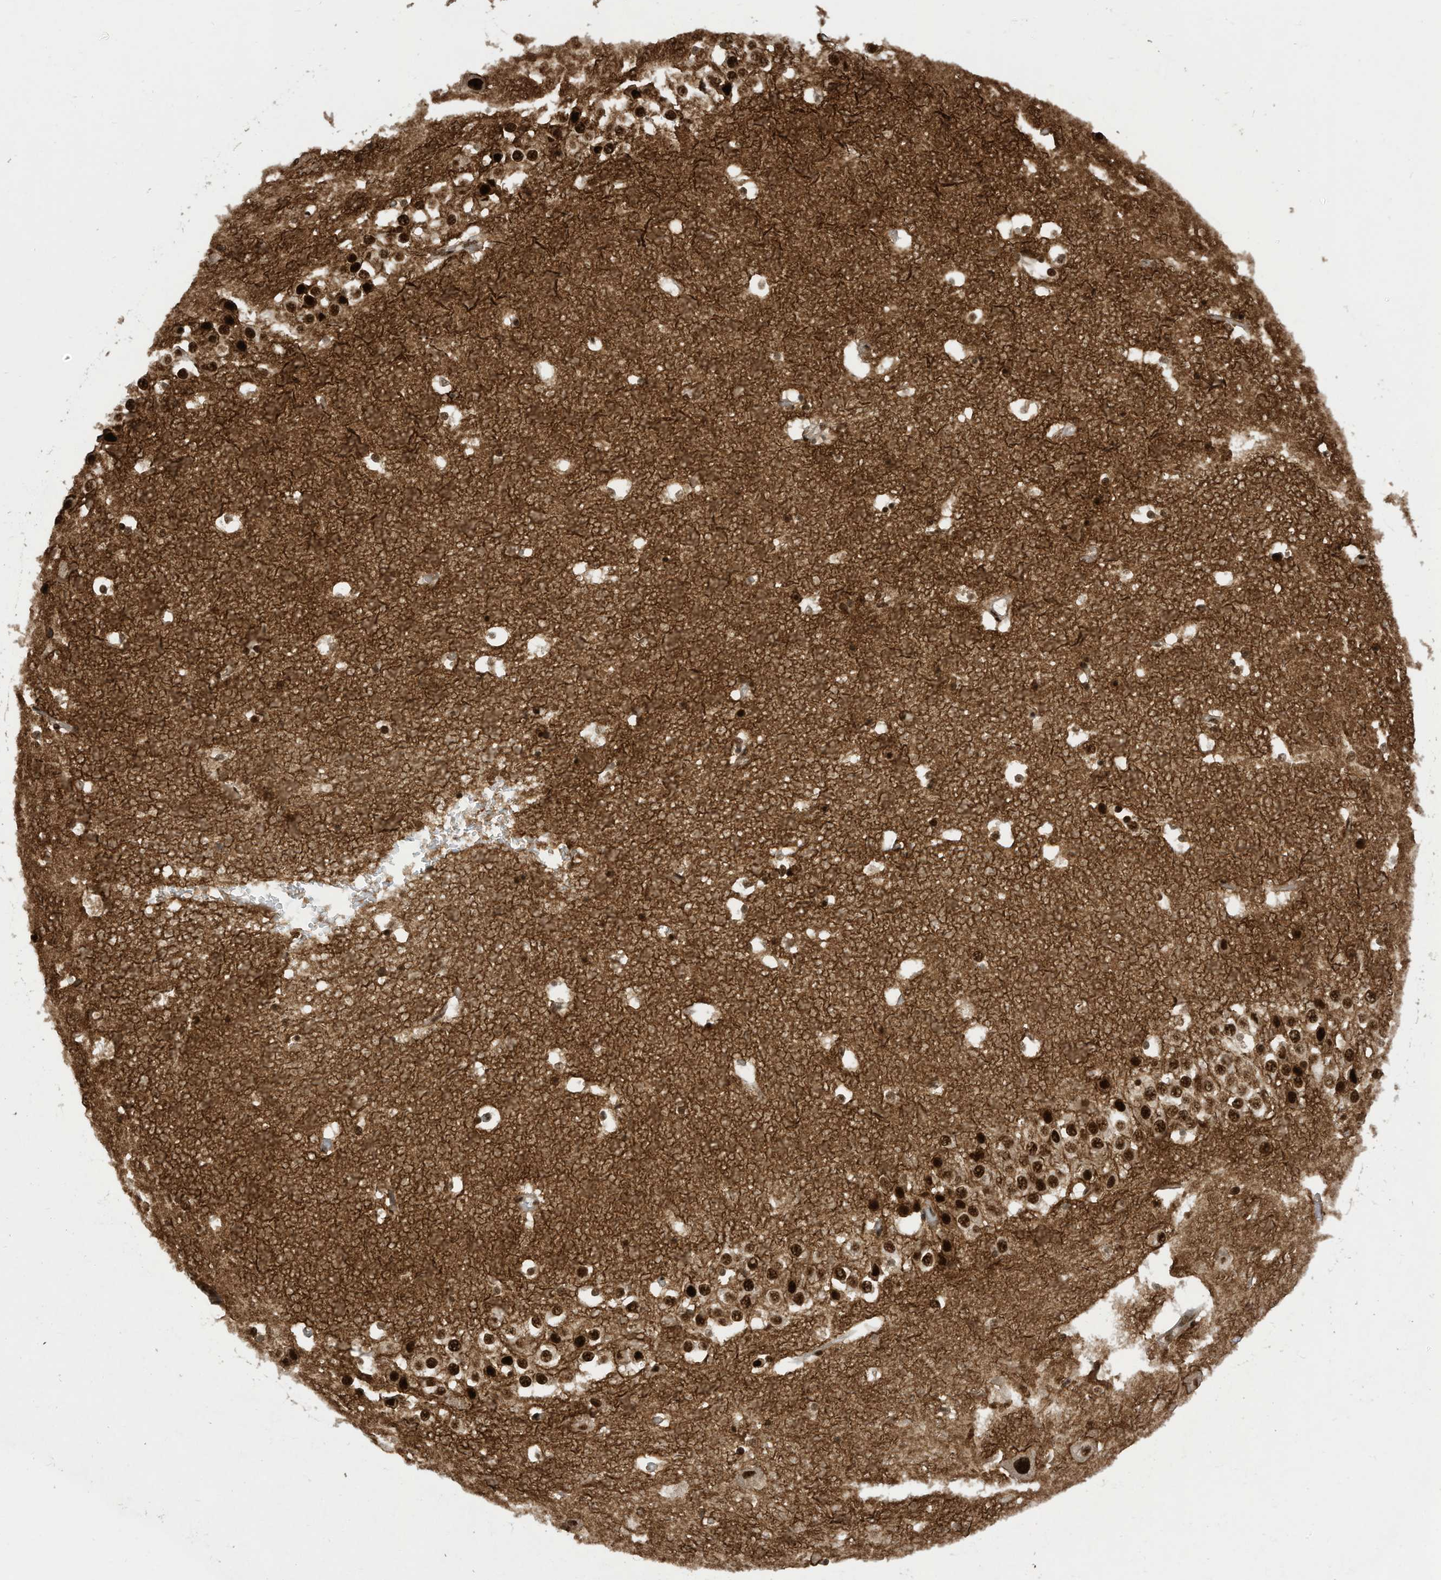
{"staining": {"intensity": "strong", "quantity": "25%-75%", "location": "nuclear"}, "tissue": "hippocampus", "cell_type": "Glial cells", "image_type": "normal", "snomed": [{"axis": "morphology", "description": "Normal tissue, NOS"}, {"axis": "topography", "description": "Hippocampus"}], "caption": "Hippocampus stained with immunohistochemistry (IHC) exhibits strong nuclear positivity in about 25%-75% of glial cells. (DAB (3,3'-diaminobenzidine) IHC, brown staining for protein, blue staining for nuclei).", "gene": "SF3A3", "patient": {"sex": "female", "age": 52}}